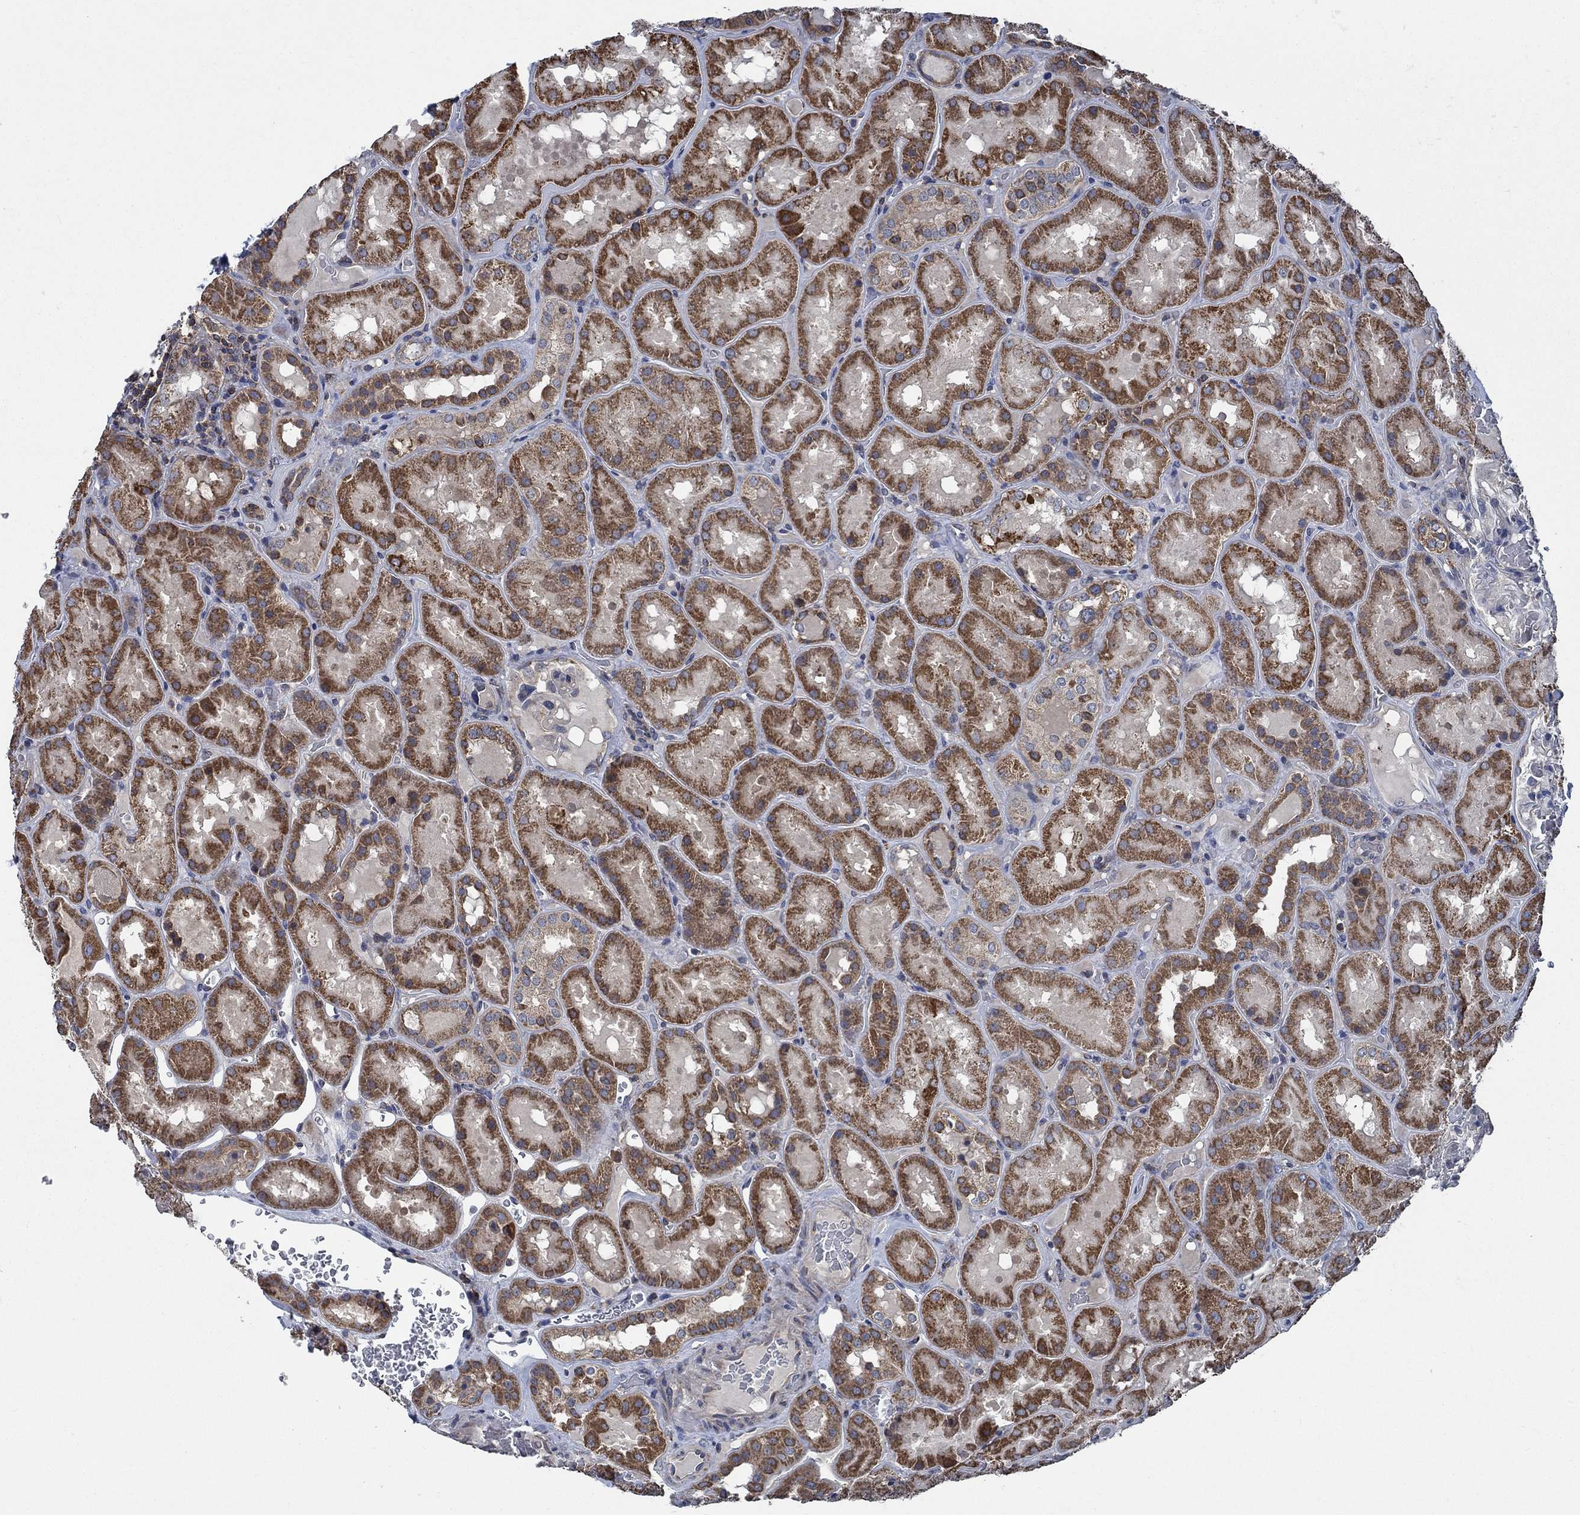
{"staining": {"intensity": "negative", "quantity": "none", "location": "none"}, "tissue": "kidney", "cell_type": "Cells in glomeruli", "image_type": "normal", "snomed": [{"axis": "morphology", "description": "Normal tissue, NOS"}, {"axis": "topography", "description": "Kidney"}], "caption": "Image shows no protein expression in cells in glomeruli of unremarkable kidney. Brightfield microscopy of immunohistochemistry stained with DAB (3,3'-diaminobenzidine) (brown) and hematoxylin (blue), captured at high magnification.", "gene": "STXBP6", "patient": {"sex": "male", "age": 73}}